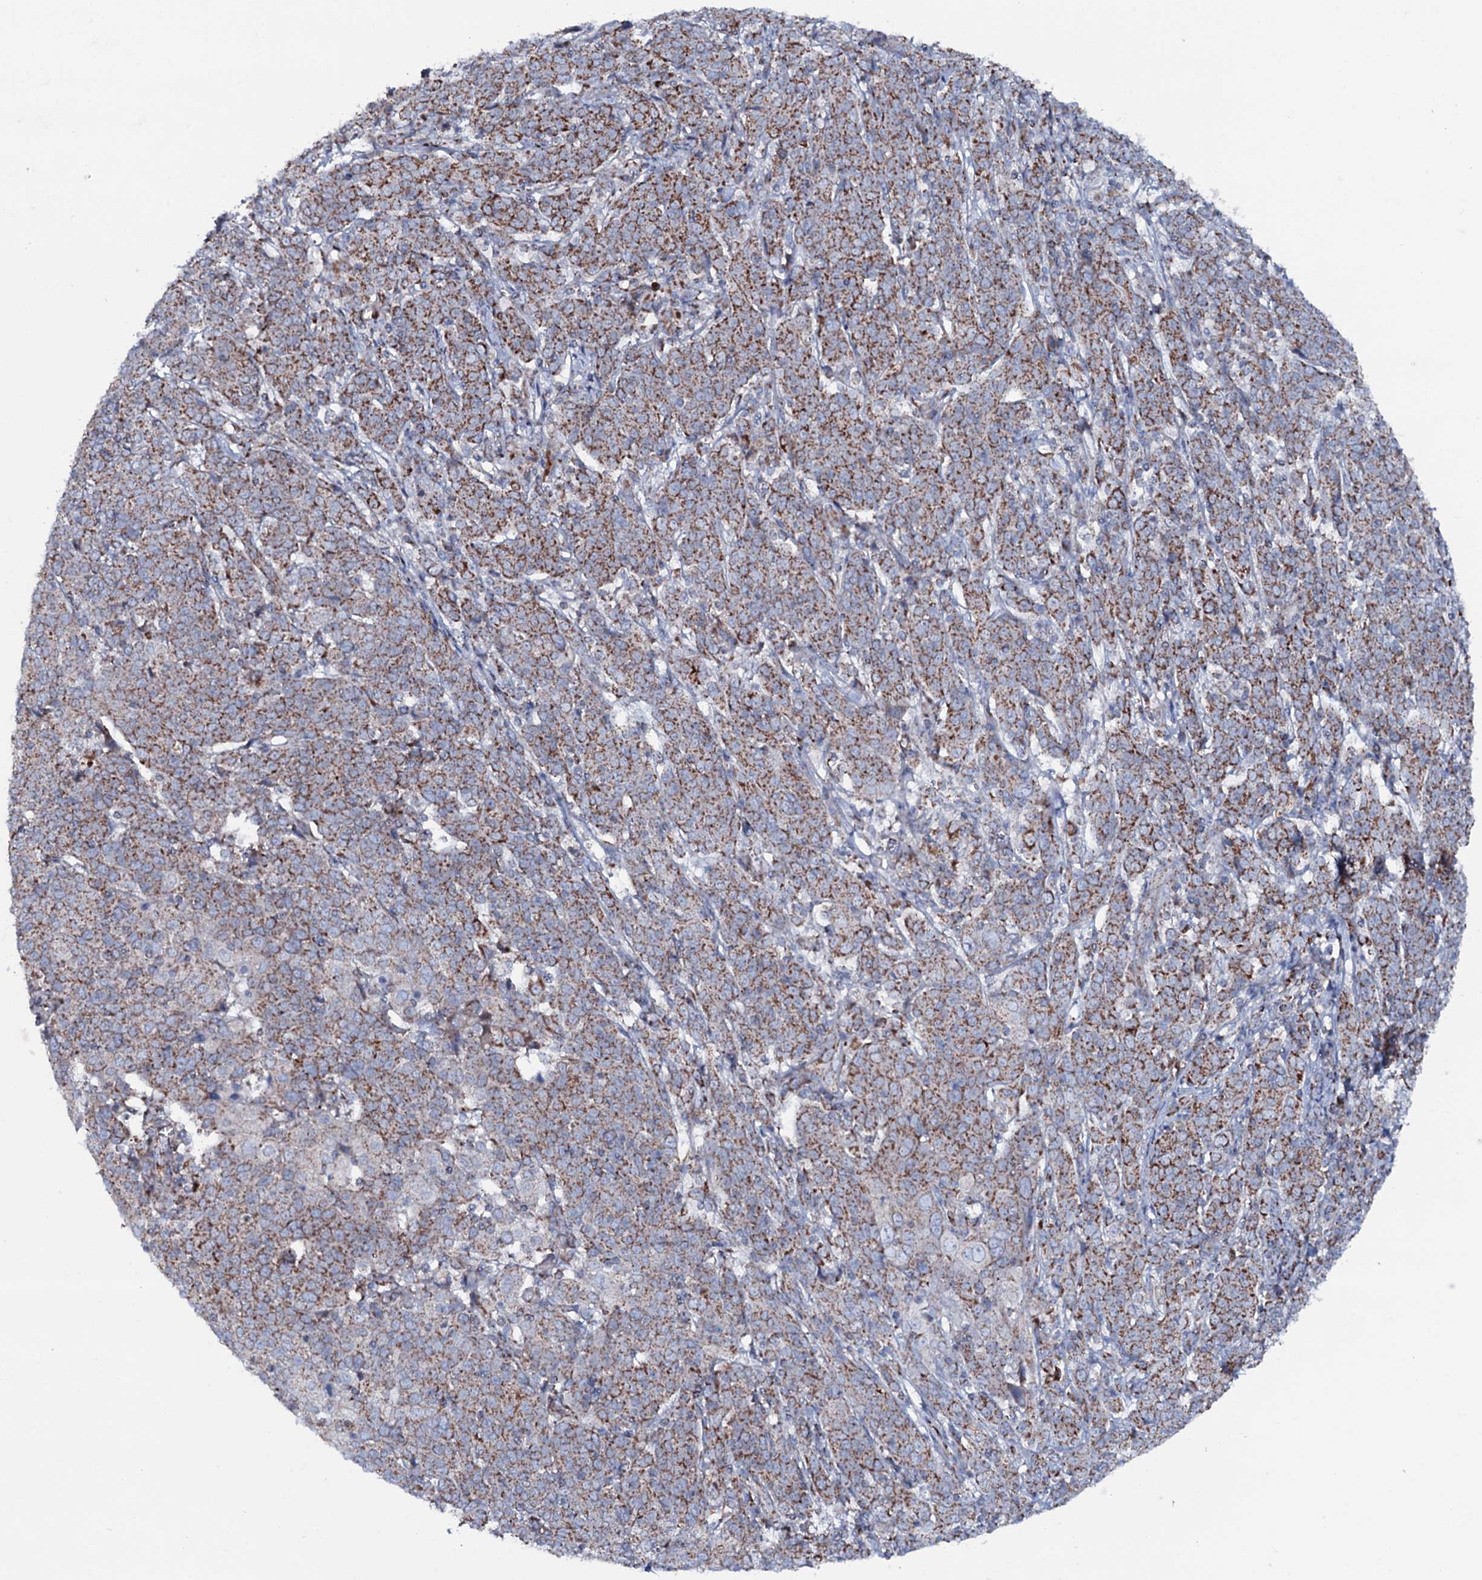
{"staining": {"intensity": "moderate", "quantity": ">75%", "location": "cytoplasmic/membranous"}, "tissue": "cervical cancer", "cell_type": "Tumor cells", "image_type": "cancer", "snomed": [{"axis": "morphology", "description": "Squamous cell carcinoma, NOS"}, {"axis": "topography", "description": "Cervix"}], "caption": "The immunohistochemical stain highlights moderate cytoplasmic/membranous positivity in tumor cells of cervical cancer tissue. The staining was performed using DAB (3,3'-diaminobenzidine) to visualize the protein expression in brown, while the nuclei were stained in blue with hematoxylin (Magnification: 20x).", "gene": "MRPS35", "patient": {"sex": "female", "age": 67}}